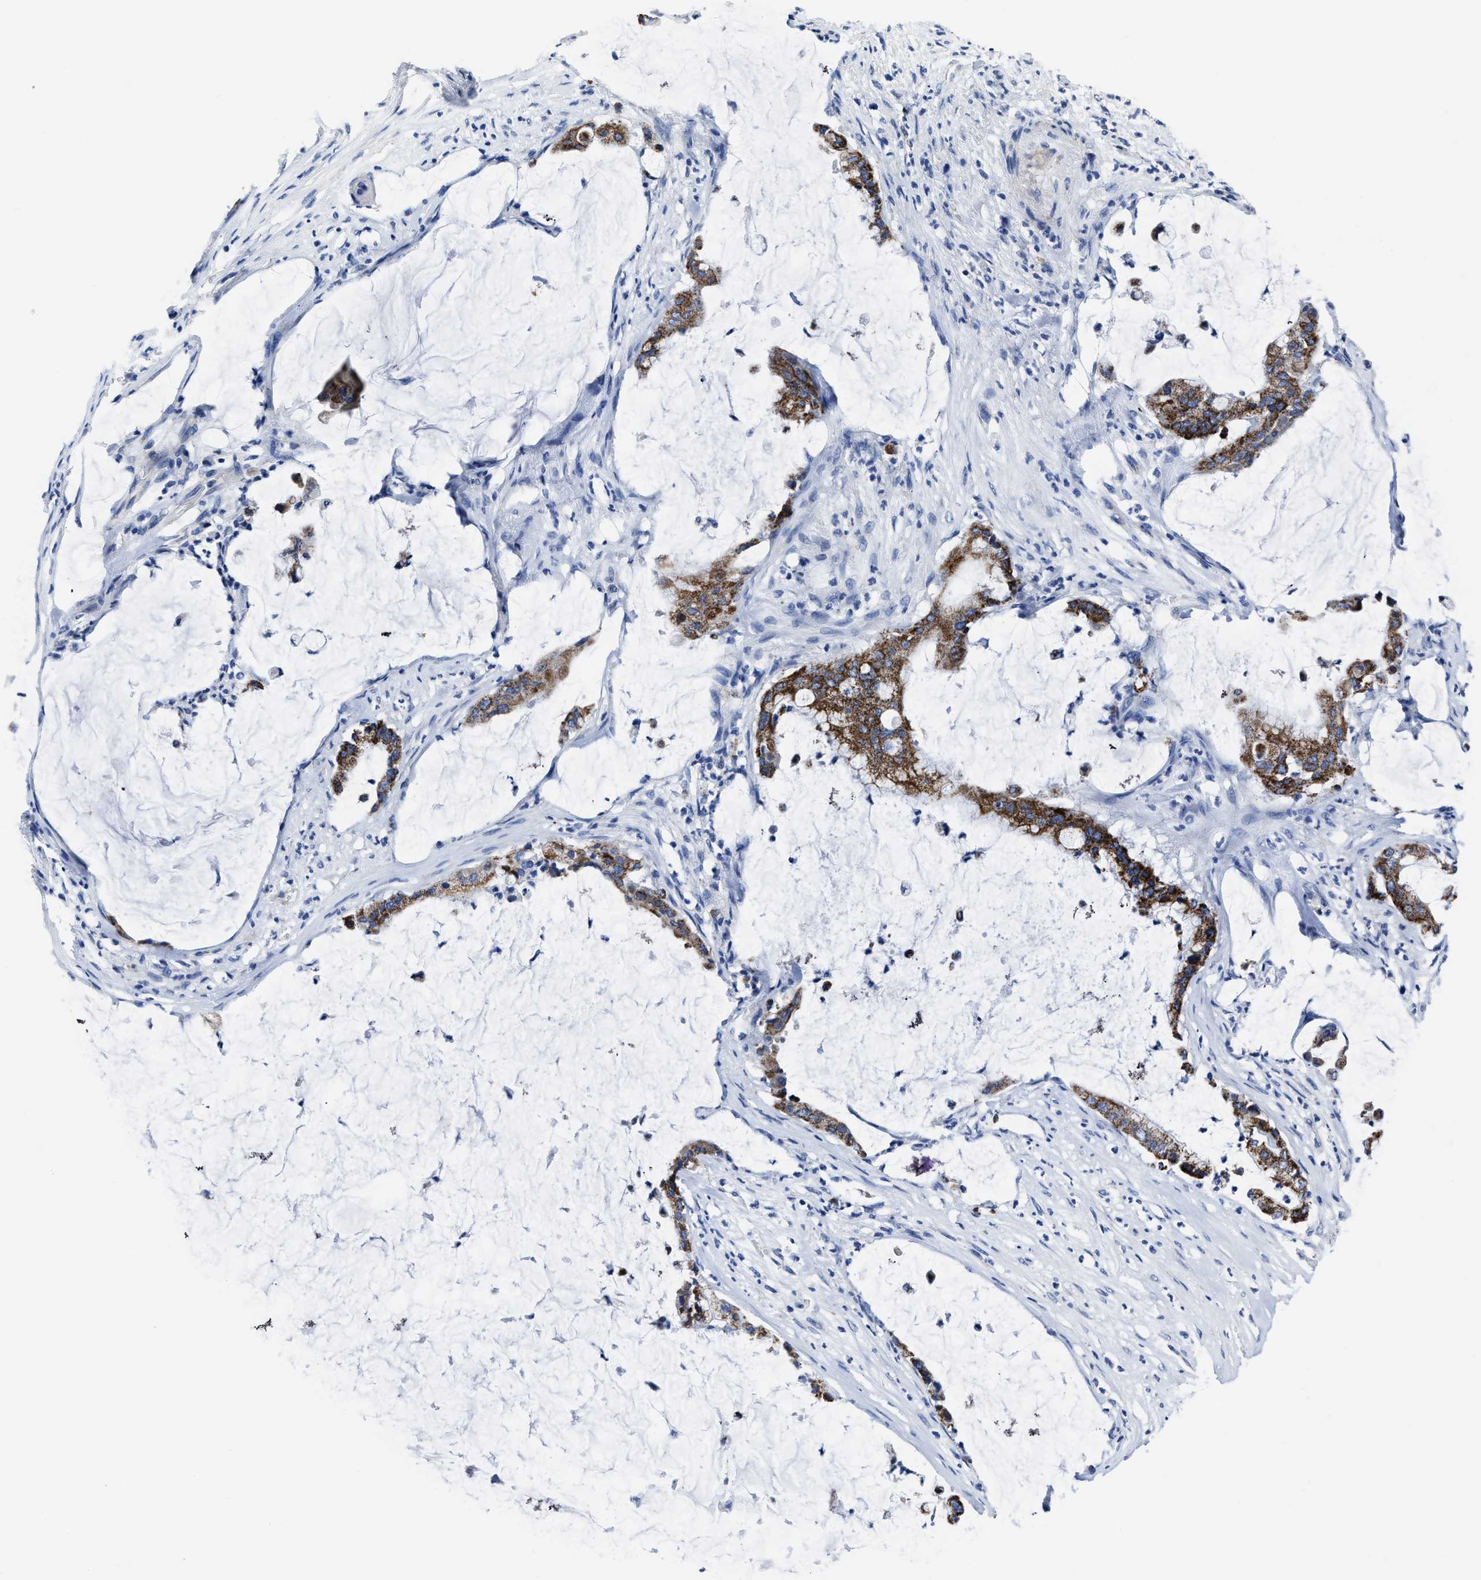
{"staining": {"intensity": "strong", "quantity": ">75%", "location": "cytoplasmic/membranous"}, "tissue": "pancreatic cancer", "cell_type": "Tumor cells", "image_type": "cancer", "snomed": [{"axis": "morphology", "description": "Adenocarcinoma, NOS"}, {"axis": "topography", "description": "Pancreas"}], "caption": "Brown immunohistochemical staining in human adenocarcinoma (pancreatic) reveals strong cytoplasmic/membranous staining in about >75% of tumor cells.", "gene": "KCNMB3", "patient": {"sex": "male", "age": 41}}